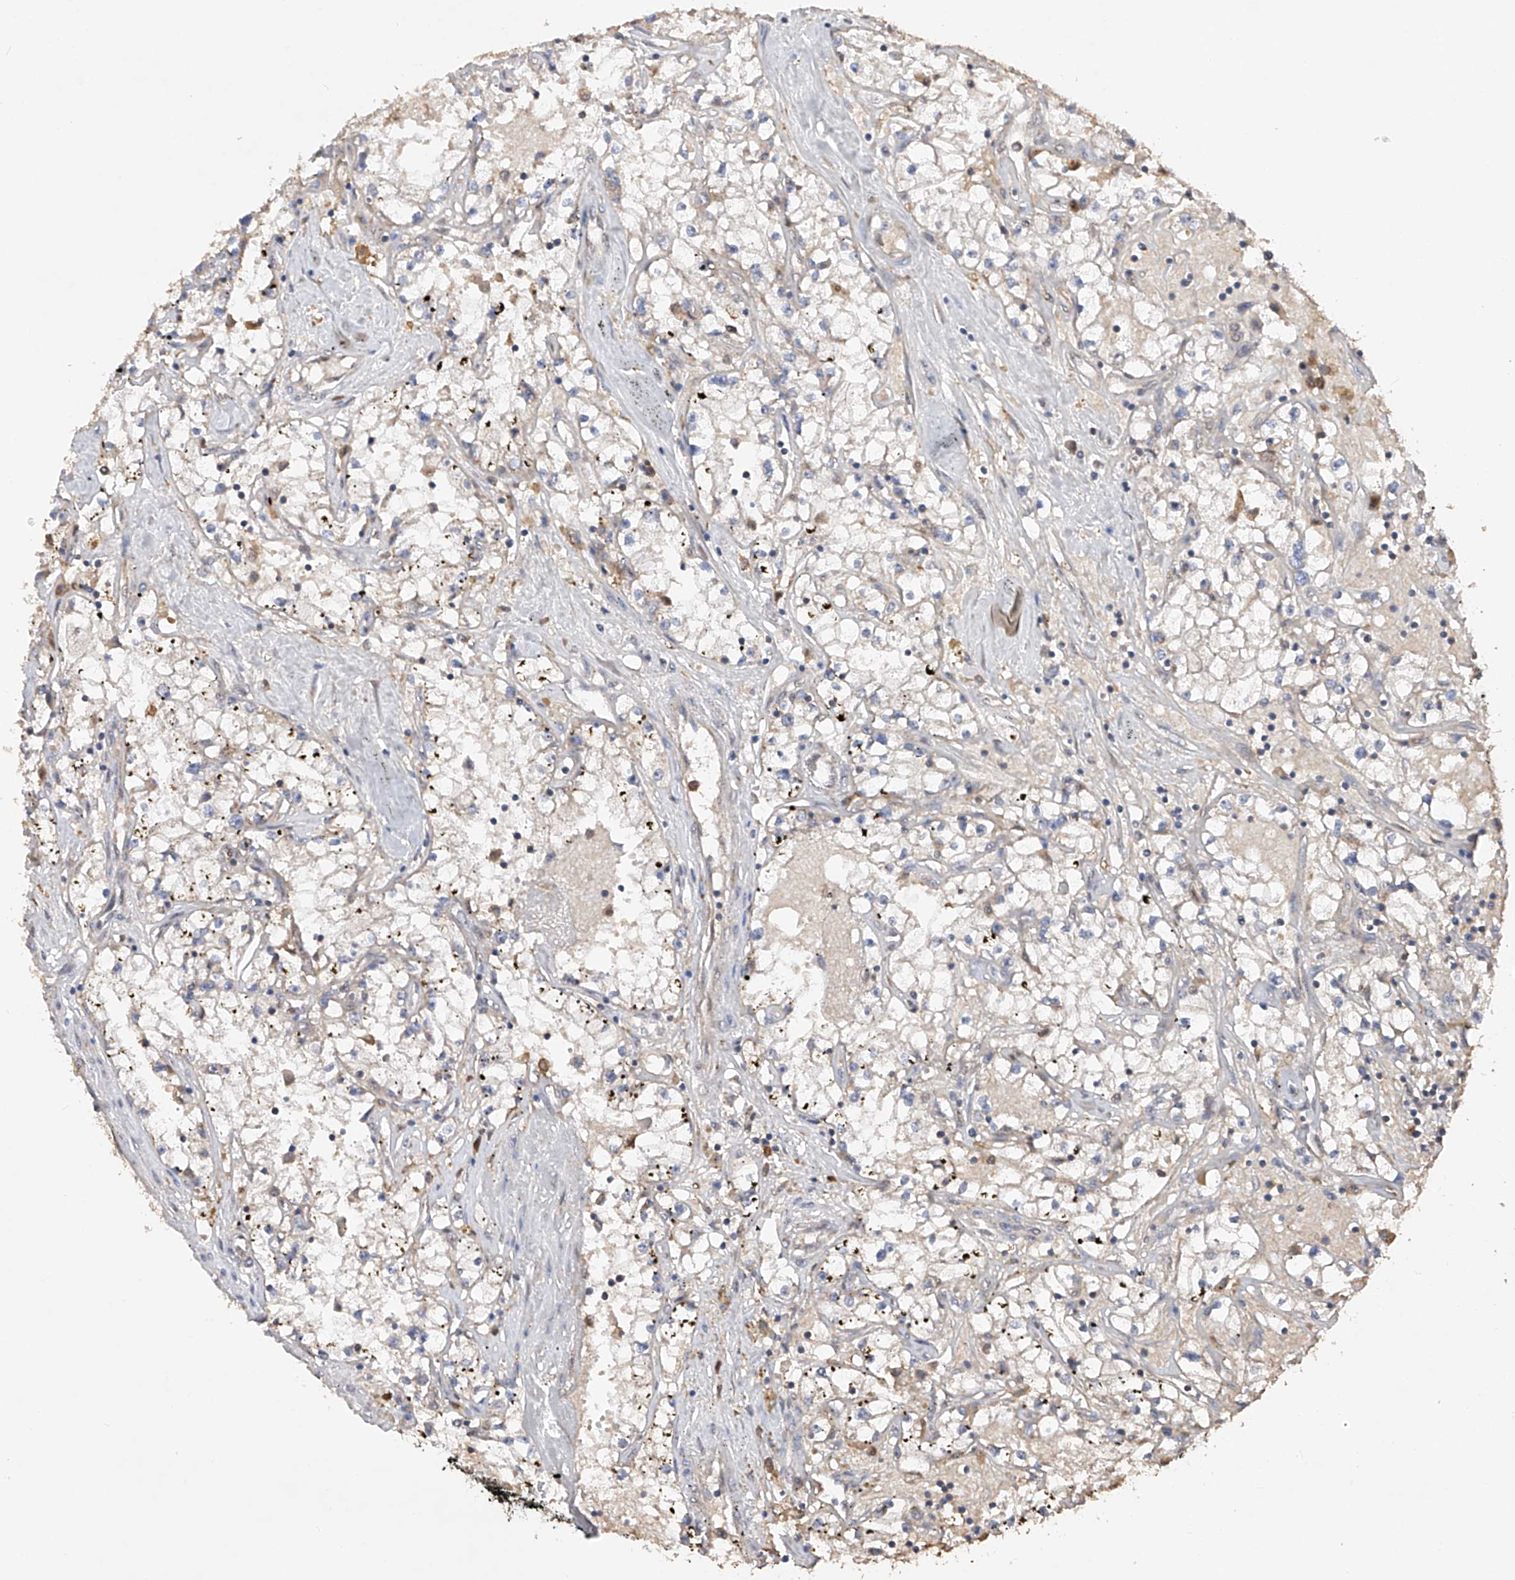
{"staining": {"intensity": "weak", "quantity": "<25%", "location": "cytoplasmic/membranous"}, "tissue": "renal cancer", "cell_type": "Tumor cells", "image_type": "cancer", "snomed": [{"axis": "morphology", "description": "Adenocarcinoma, NOS"}, {"axis": "topography", "description": "Kidney"}], "caption": "Human adenocarcinoma (renal) stained for a protein using IHC shows no expression in tumor cells.", "gene": "SDHAF4", "patient": {"sex": "male", "age": 56}}